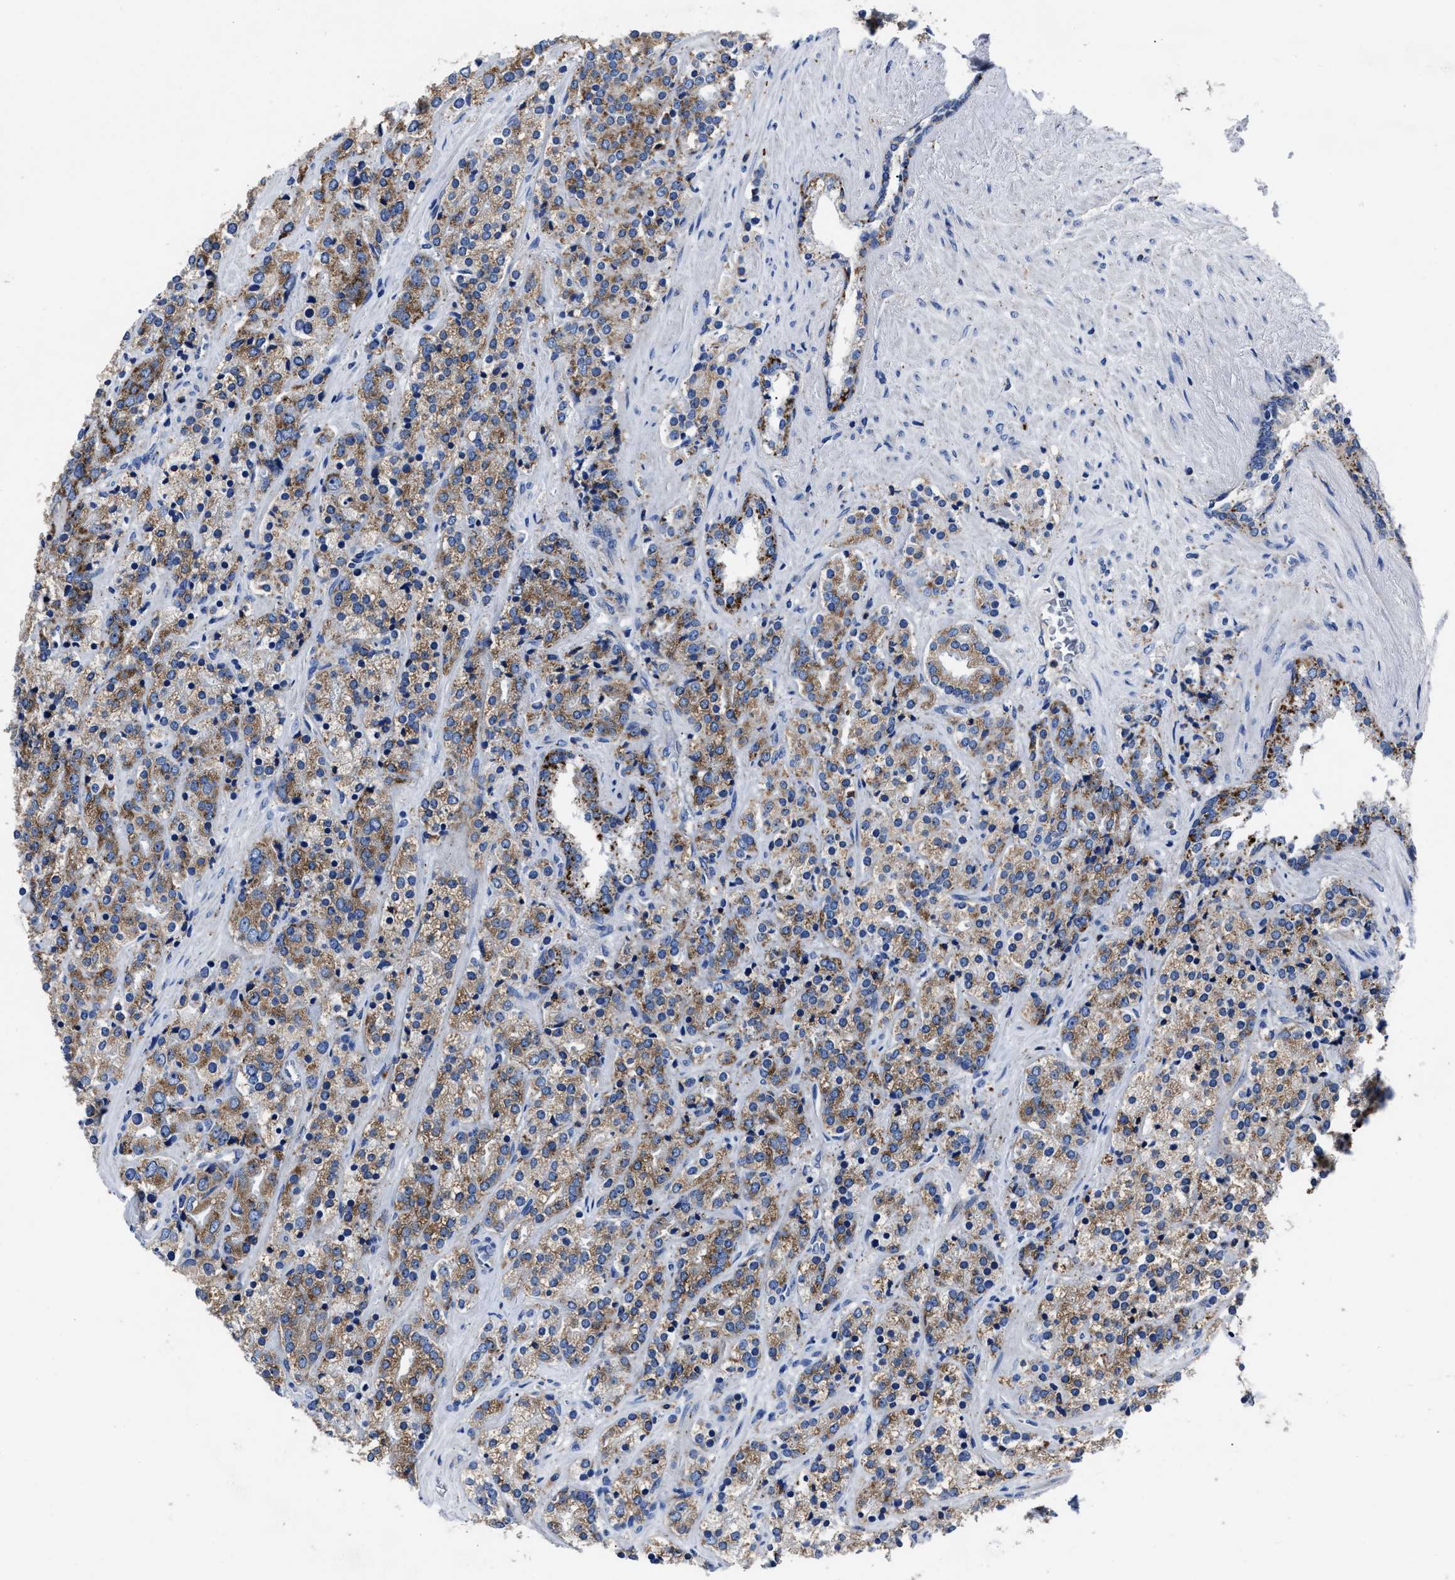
{"staining": {"intensity": "moderate", "quantity": ">75%", "location": "cytoplasmic/membranous"}, "tissue": "prostate cancer", "cell_type": "Tumor cells", "image_type": "cancer", "snomed": [{"axis": "morphology", "description": "Adenocarcinoma, High grade"}, {"axis": "topography", "description": "Prostate"}], "caption": "Protein analysis of prostate cancer tissue demonstrates moderate cytoplasmic/membranous positivity in approximately >75% of tumor cells.", "gene": "LAMTOR4", "patient": {"sex": "male", "age": 71}}